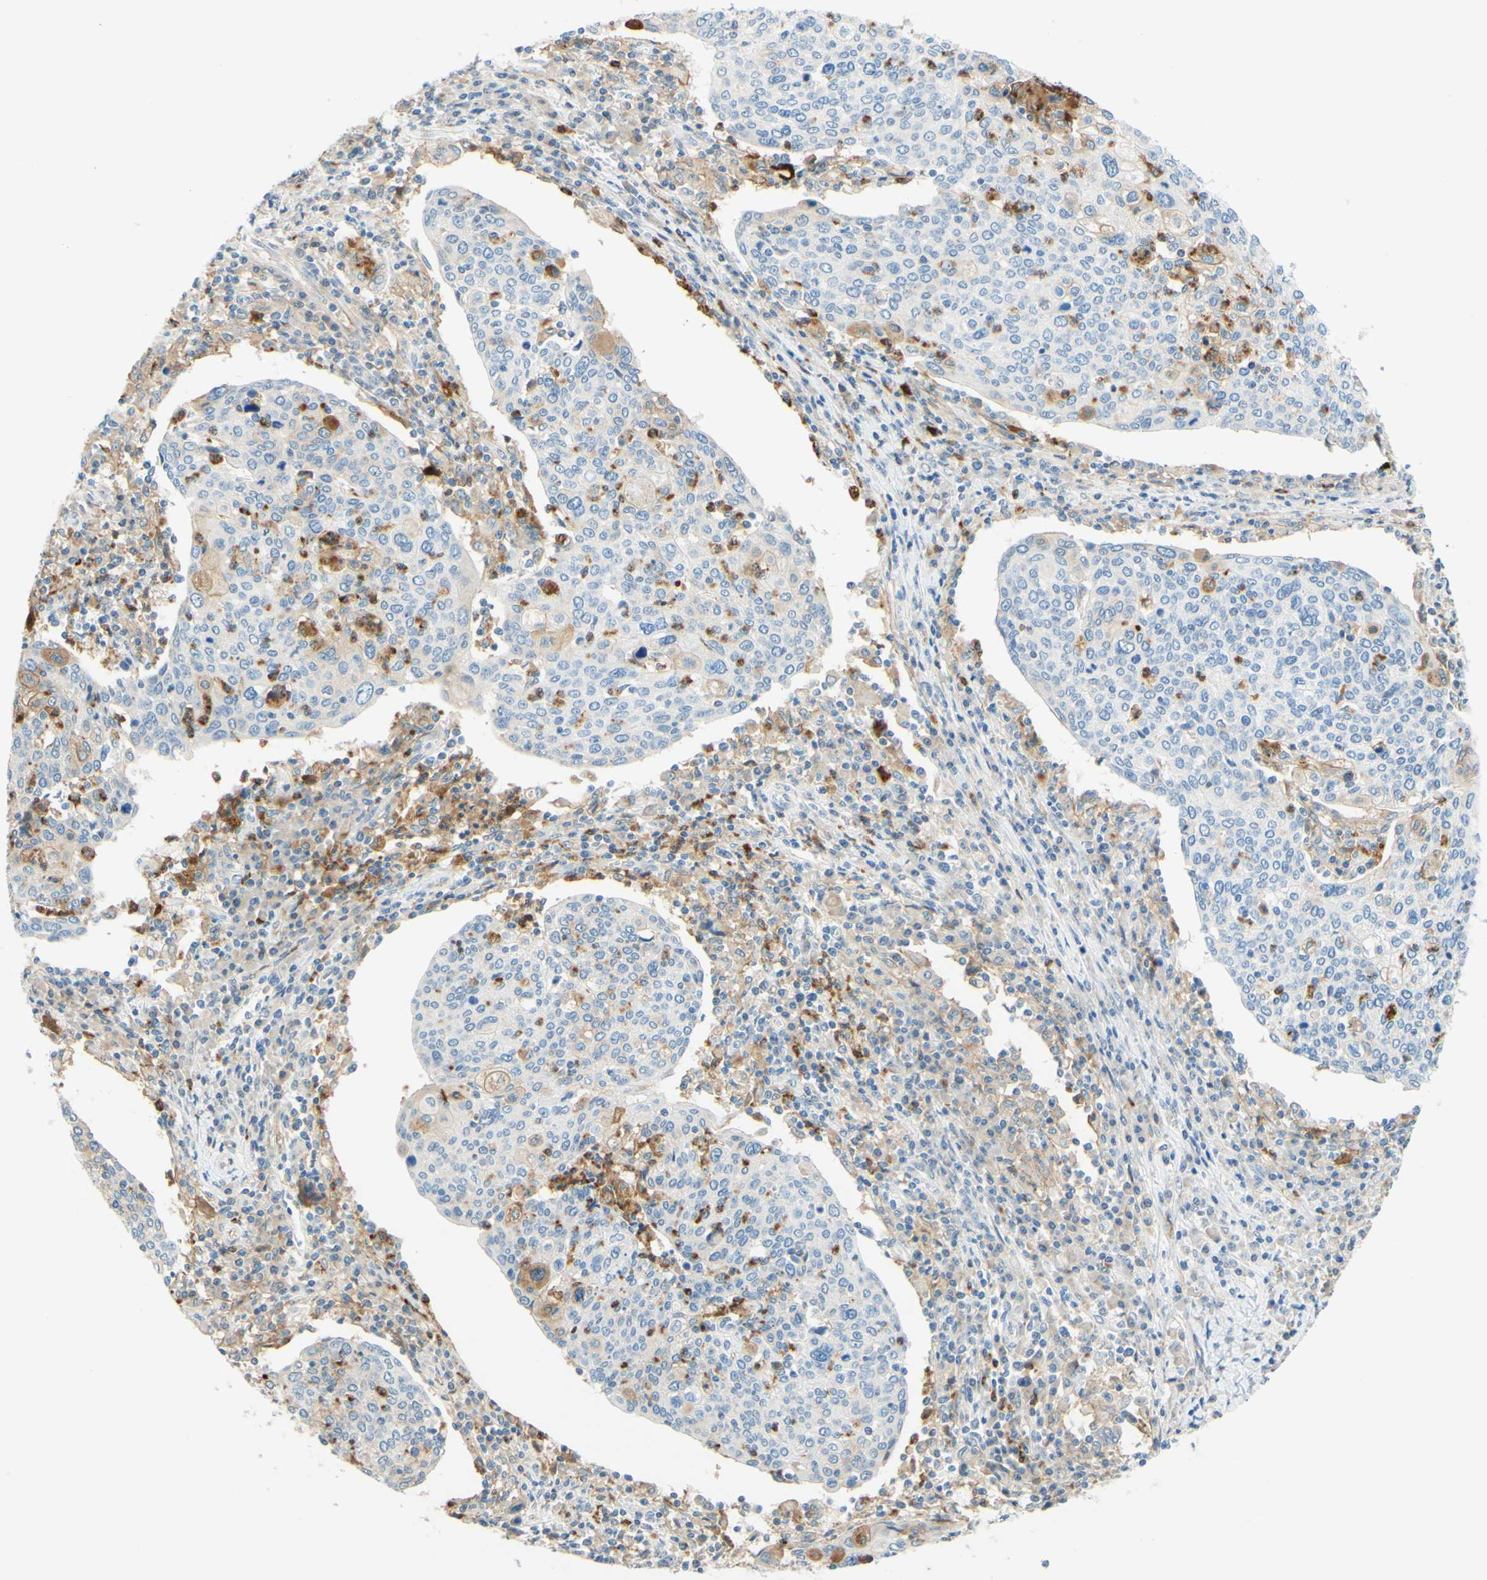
{"staining": {"intensity": "moderate", "quantity": "<25%", "location": "cytoplasmic/membranous"}, "tissue": "cervical cancer", "cell_type": "Tumor cells", "image_type": "cancer", "snomed": [{"axis": "morphology", "description": "Squamous cell carcinoma, NOS"}, {"axis": "topography", "description": "Cervix"}], "caption": "The image exhibits immunohistochemical staining of squamous cell carcinoma (cervical). There is moderate cytoplasmic/membranous staining is present in approximately <25% of tumor cells.", "gene": "TREM2", "patient": {"sex": "female", "age": 40}}